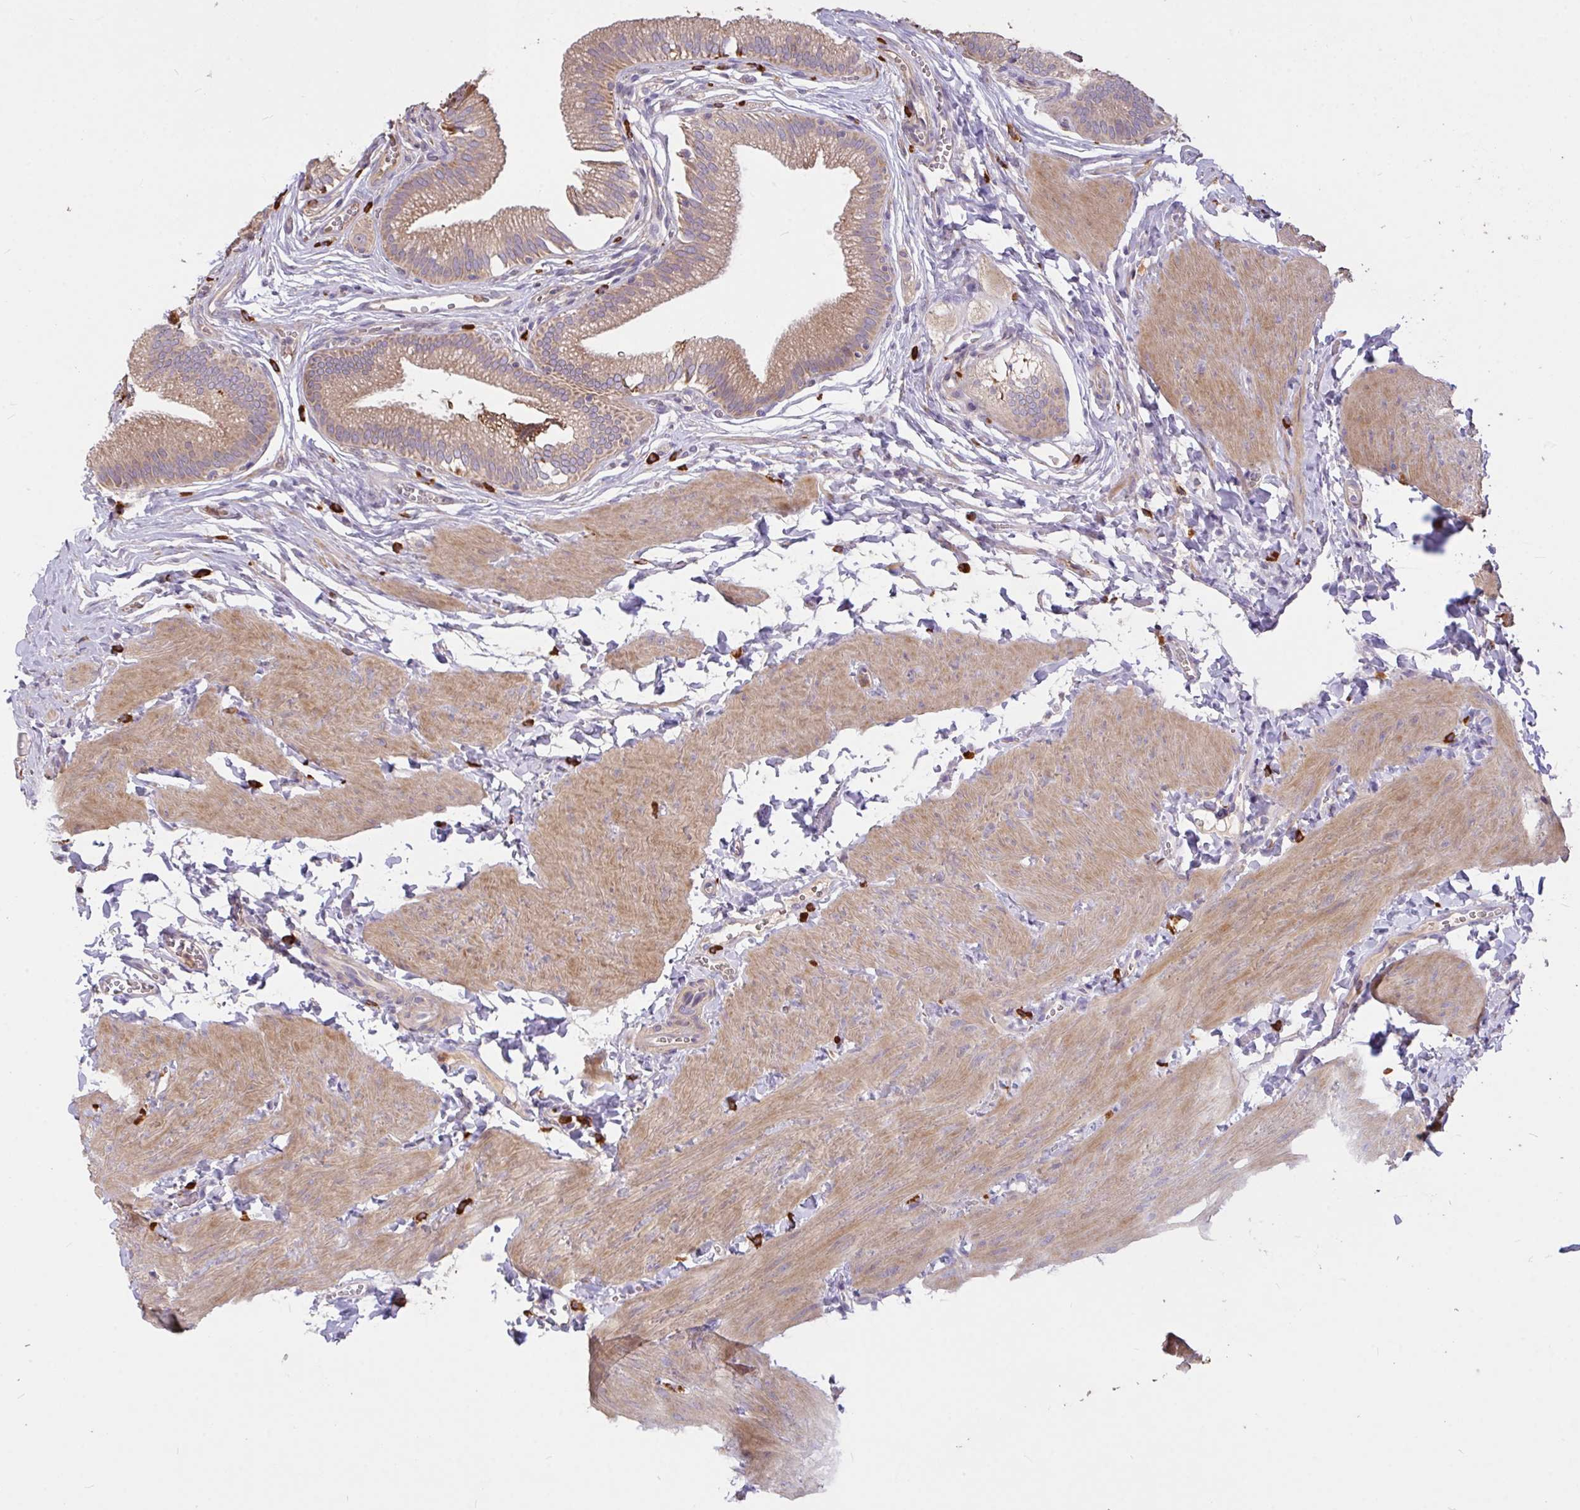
{"staining": {"intensity": "moderate", "quantity": ">75%", "location": "cytoplasmic/membranous"}, "tissue": "gallbladder", "cell_type": "Glandular cells", "image_type": "normal", "snomed": [{"axis": "morphology", "description": "Normal tissue, NOS"}, {"axis": "topography", "description": "Gallbladder"}, {"axis": "topography", "description": "Peripheral nerve tissue"}], "caption": "Gallbladder stained with IHC displays moderate cytoplasmic/membranous positivity in approximately >75% of glandular cells.", "gene": "FCER1A", "patient": {"sex": "male", "age": 17}}